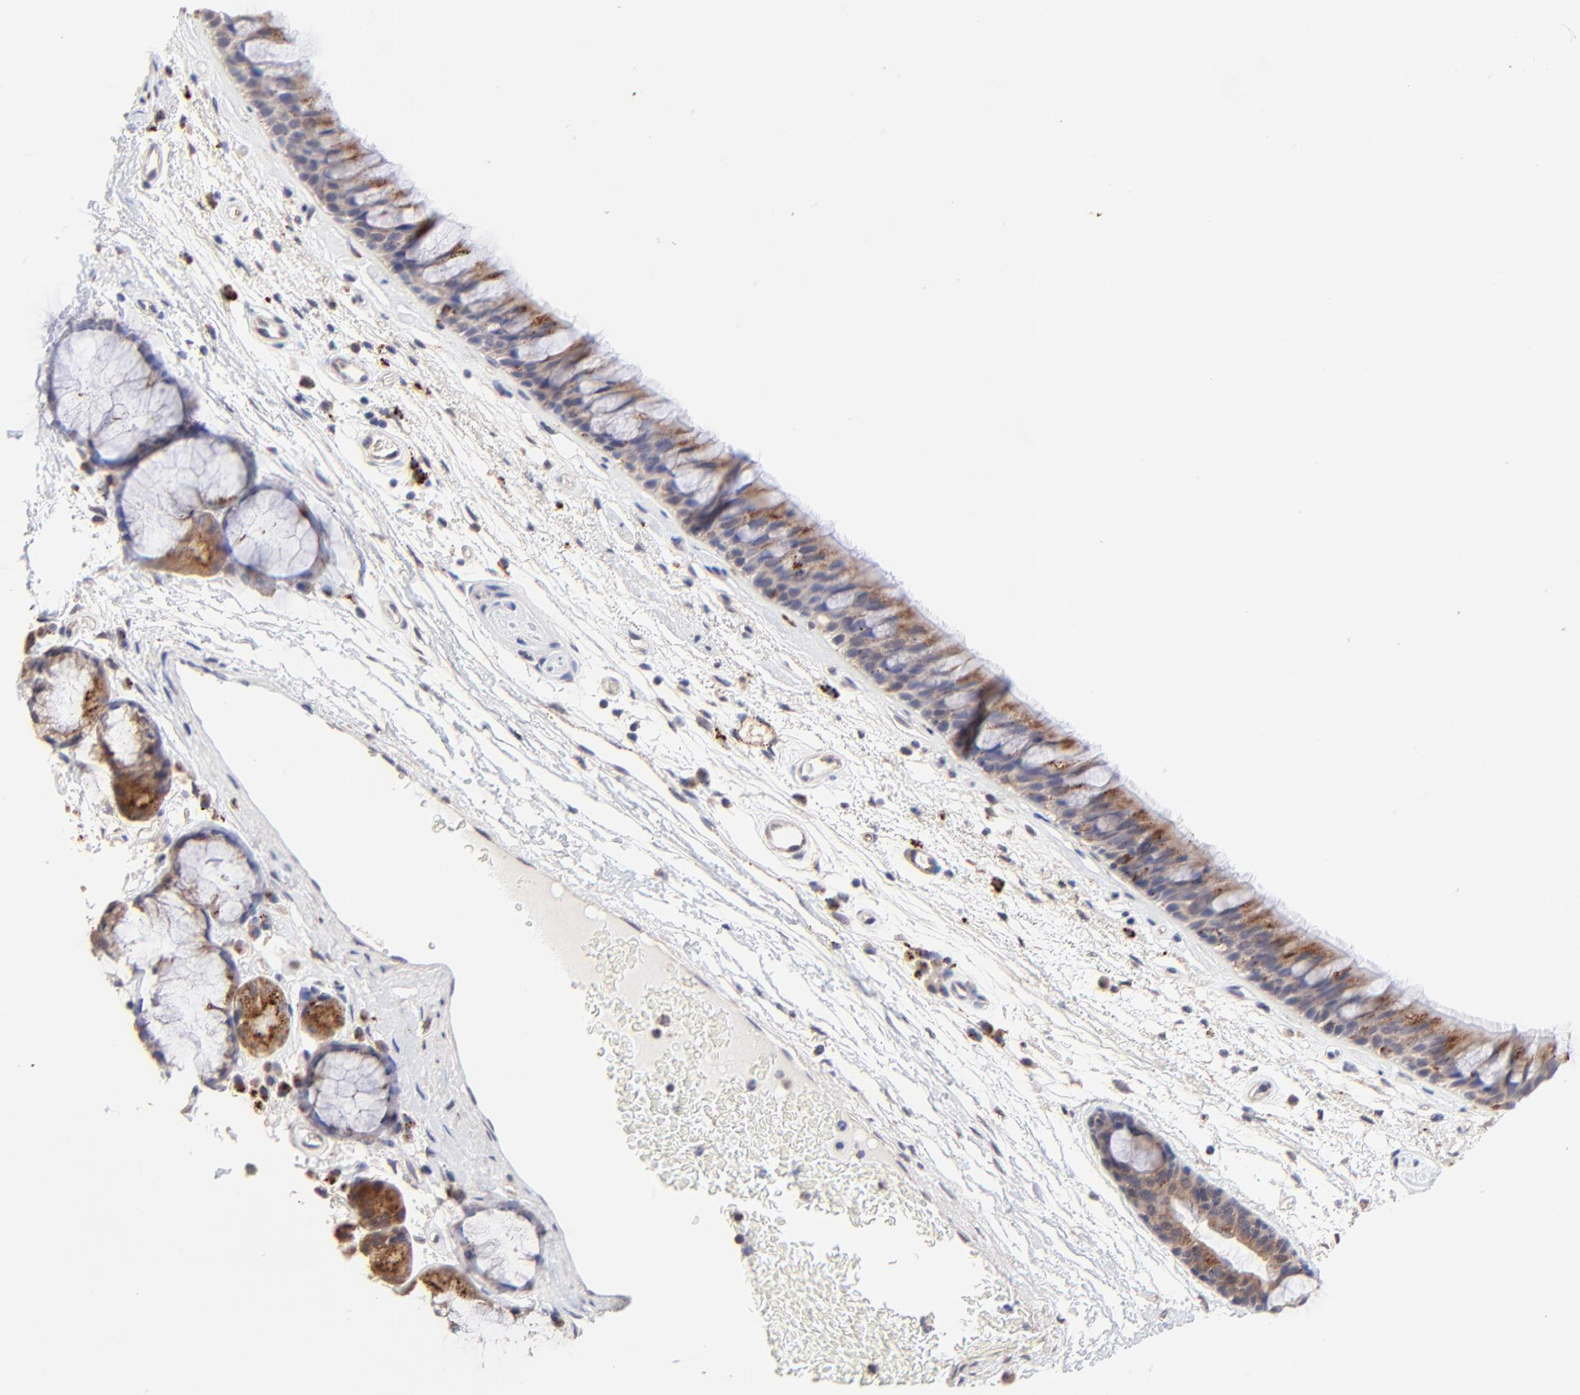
{"staining": {"intensity": "moderate", "quantity": ">75%", "location": "cytoplasmic/membranous"}, "tissue": "bronchus", "cell_type": "Respiratory epithelial cells", "image_type": "normal", "snomed": [{"axis": "morphology", "description": "Normal tissue, NOS"}, {"axis": "morphology", "description": "Adenocarcinoma, NOS"}, {"axis": "topography", "description": "Bronchus"}, {"axis": "topography", "description": "Lung"}], "caption": "This is a histology image of immunohistochemistry (IHC) staining of benign bronchus, which shows moderate staining in the cytoplasmic/membranous of respiratory epithelial cells.", "gene": "PDE4B", "patient": {"sex": "female", "age": 54}}